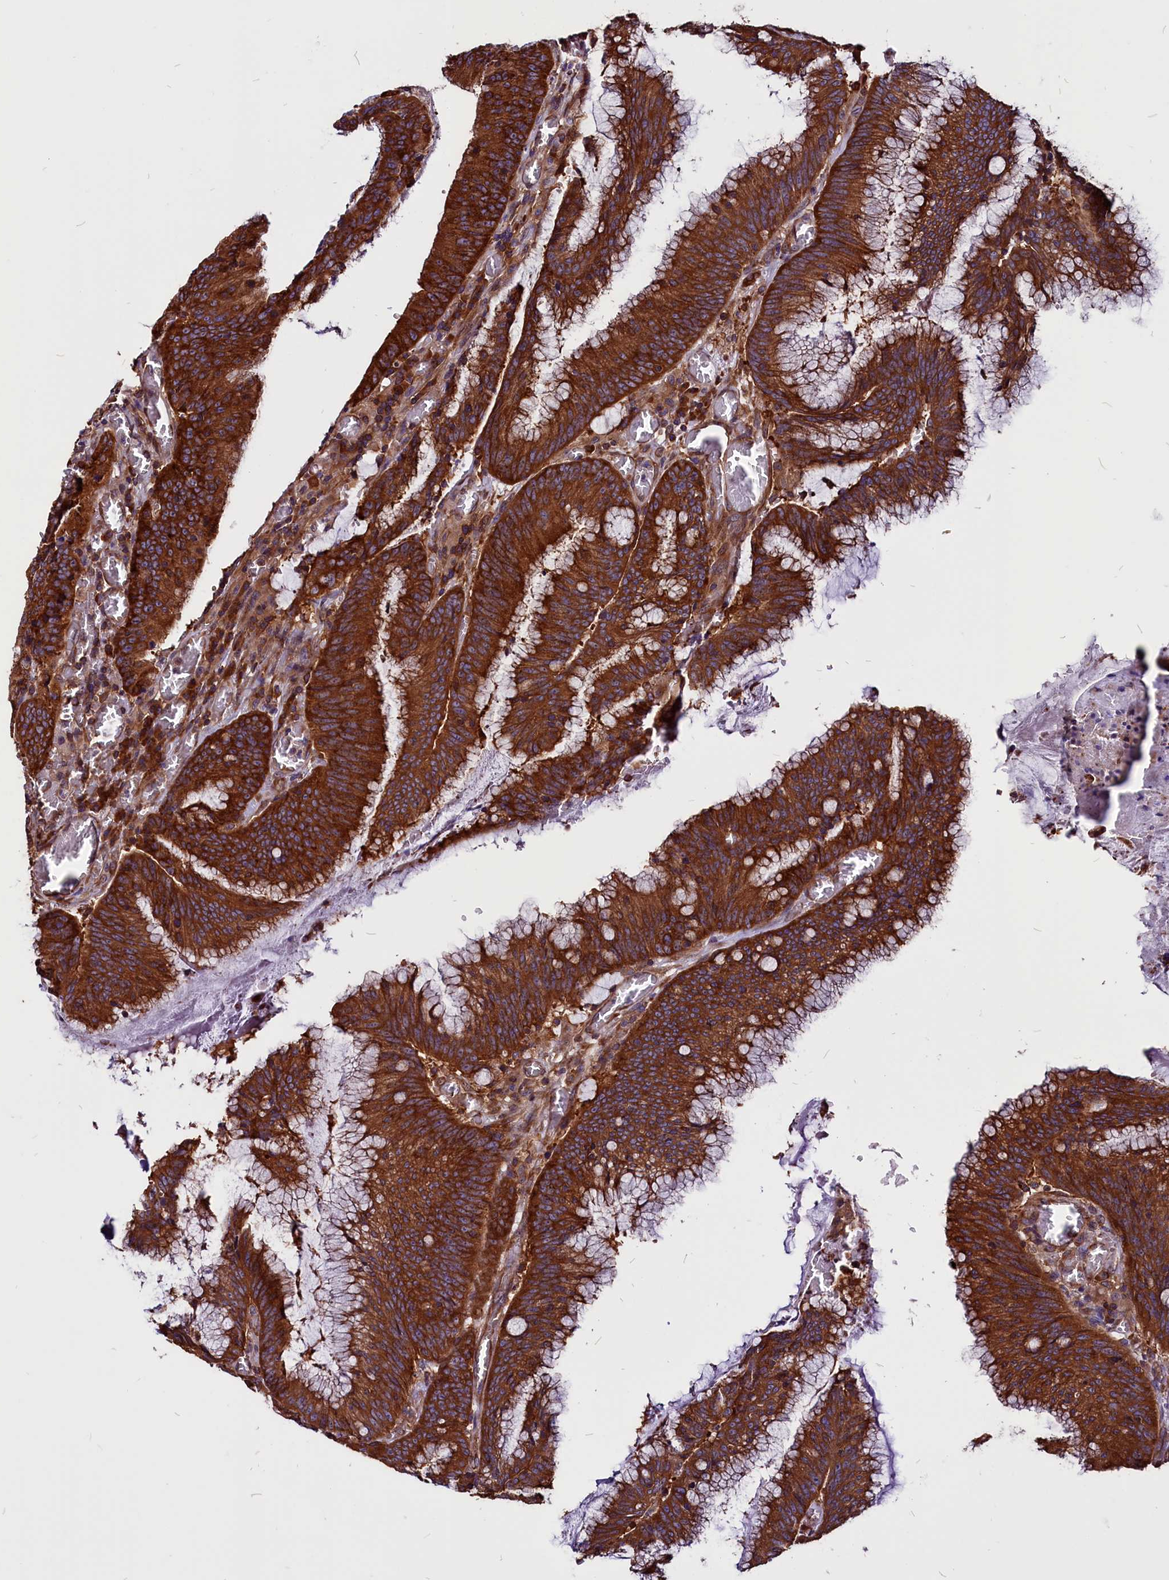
{"staining": {"intensity": "strong", "quantity": ">75%", "location": "cytoplasmic/membranous"}, "tissue": "colorectal cancer", "cell_type": "Tumor cells", "image_type": "cancer", "snomed": [{"axis": "morphology", "description": "Adenocarcinoma, NOS"}, {"axis": "topography", "description": "Rectum"}], "caption": "This is a micrograph of immunohistochemistry staining of colorectal cancer, which shows strong staining in the cytoplasmic/membranous of tumor cells.", "gene": "EIF3G", "patient": {"sex": "female", "age": 77}}